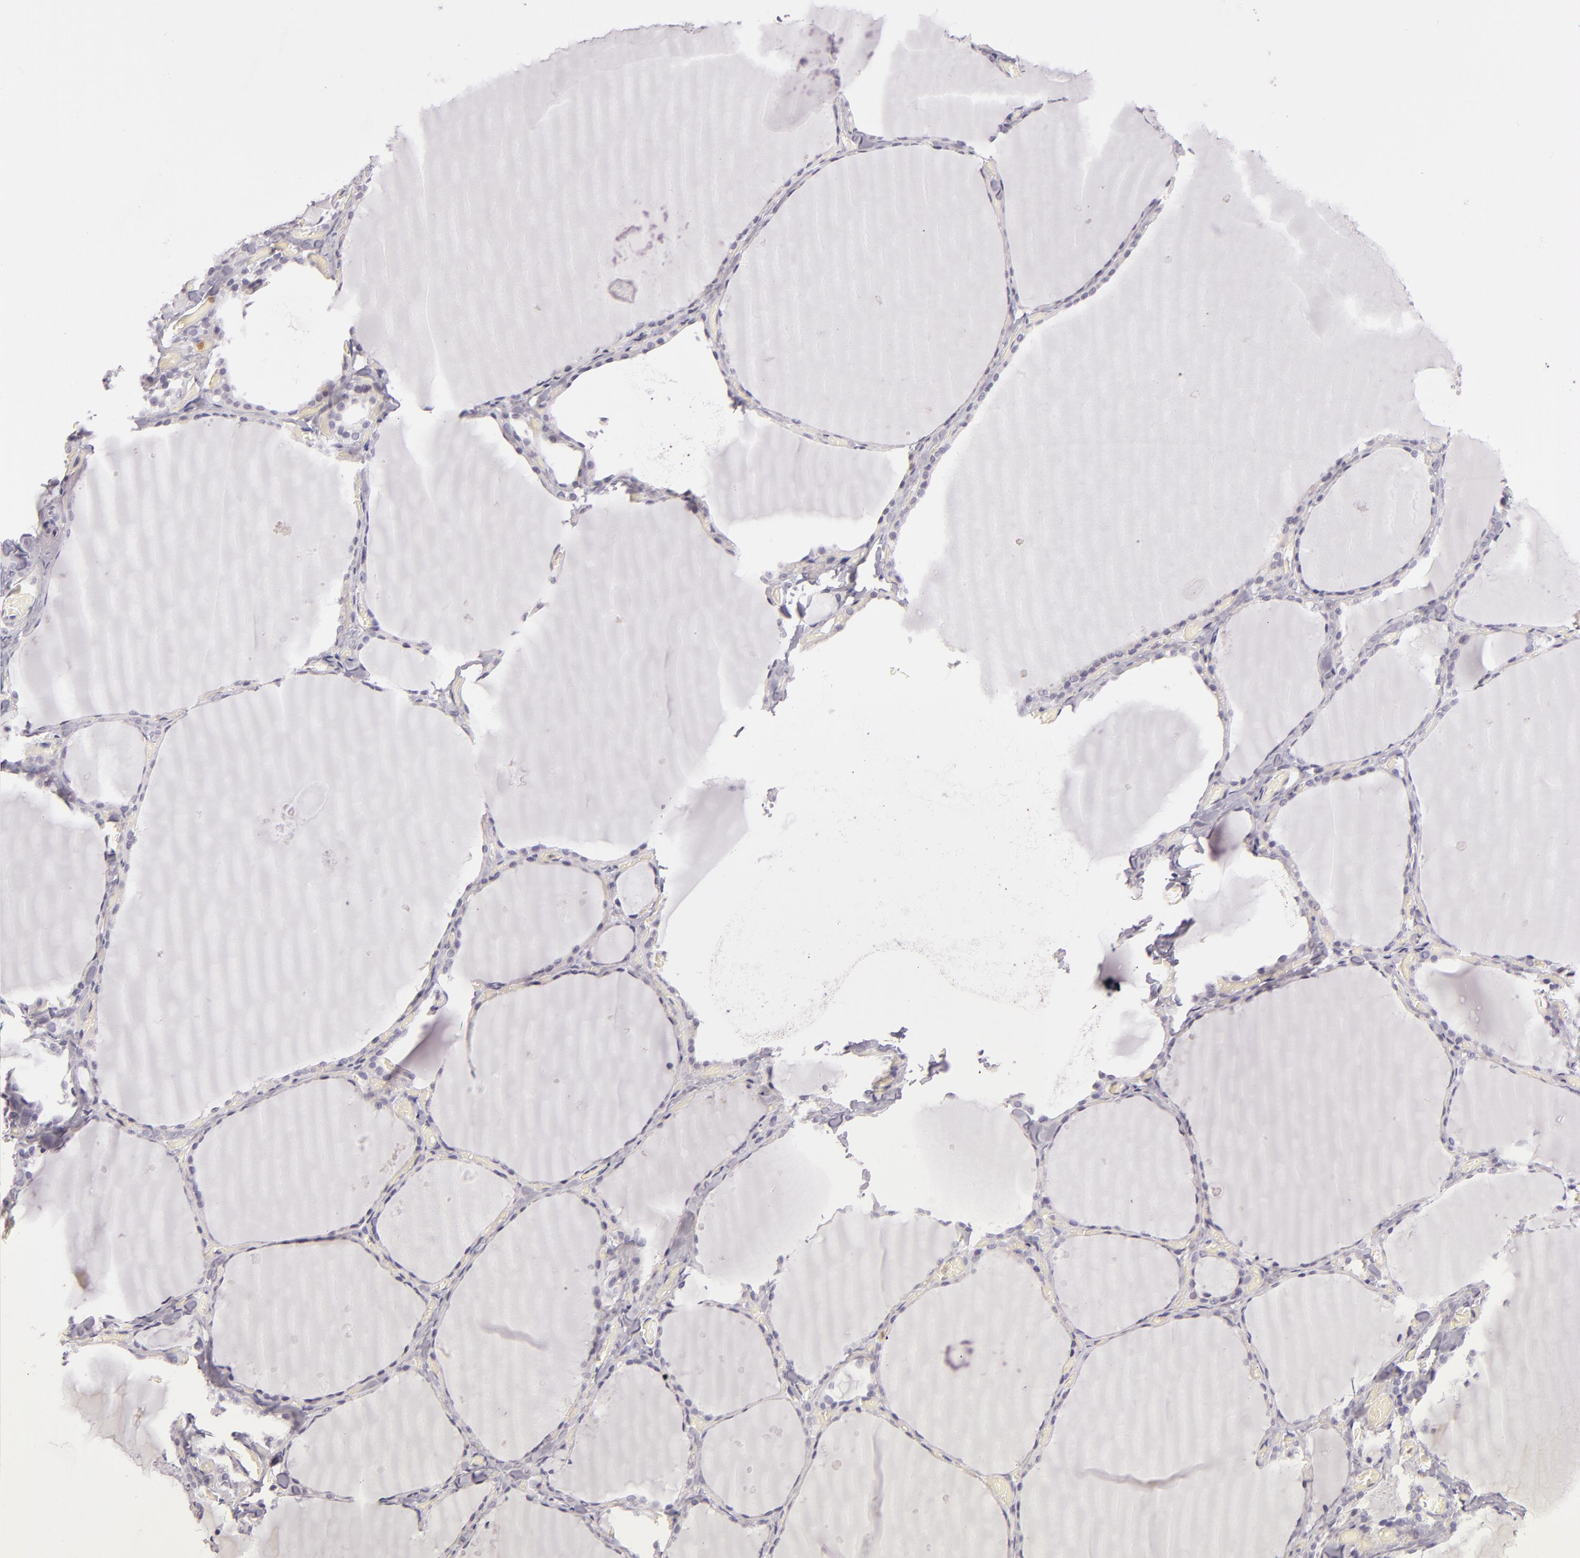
{"staining": {"intensity": "negative", "quantity": "none", "location": "none"}, "tissue": "thyroid gland", "cell_type": "Glandular cells", "image_type": "normal", "snomed": [{"axis": "morphology", "description": "Normal tissue, NOS"}, {"axis": "topography", "description": "Thyroid gland"}], "caption": "High power microscopy image of an IHC micrograph of normal thyroid gland, revealing no significant positivity in glandular cells.", "gene": "FAM181A", "patient": {"sex": "male", "age": 34}}